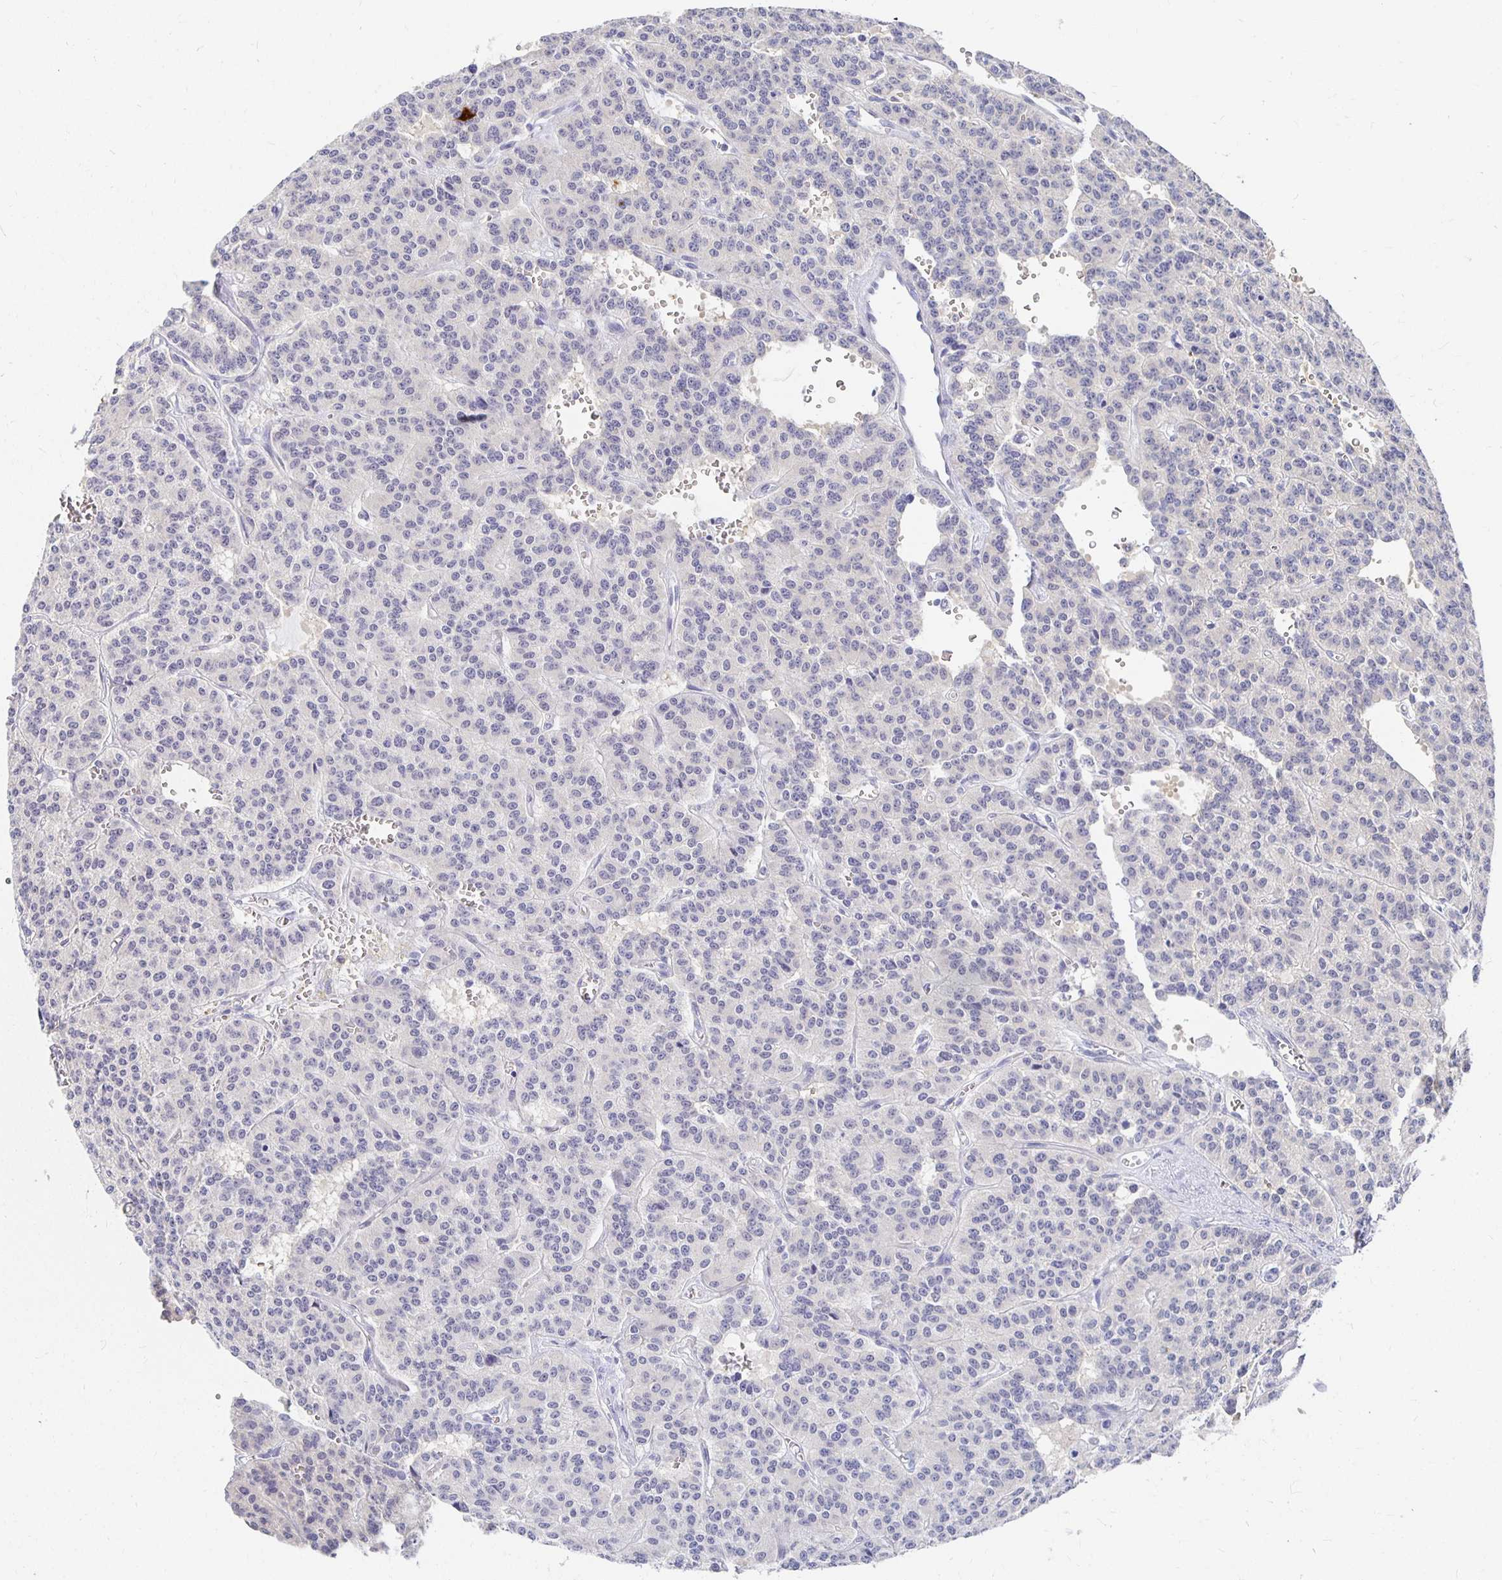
{"staining": {"intensity": "negative", "quantity": "none", "location": "none"}, "tissue": "carcinoid", "cell_type": "Tumor cells", "image_type": "cancer", "snomed": [{"axis": "morphology", "description": "Carcinoid, malignant, NOS"}, {"axis": "topography", "description": "Lung"}], "caption": "This is an IHC histopathology image of carcinoid (malignant). There is no positivity in tumor cells.", "gene": "FKRP", "patient": {"sex": "female", "age": 71}}